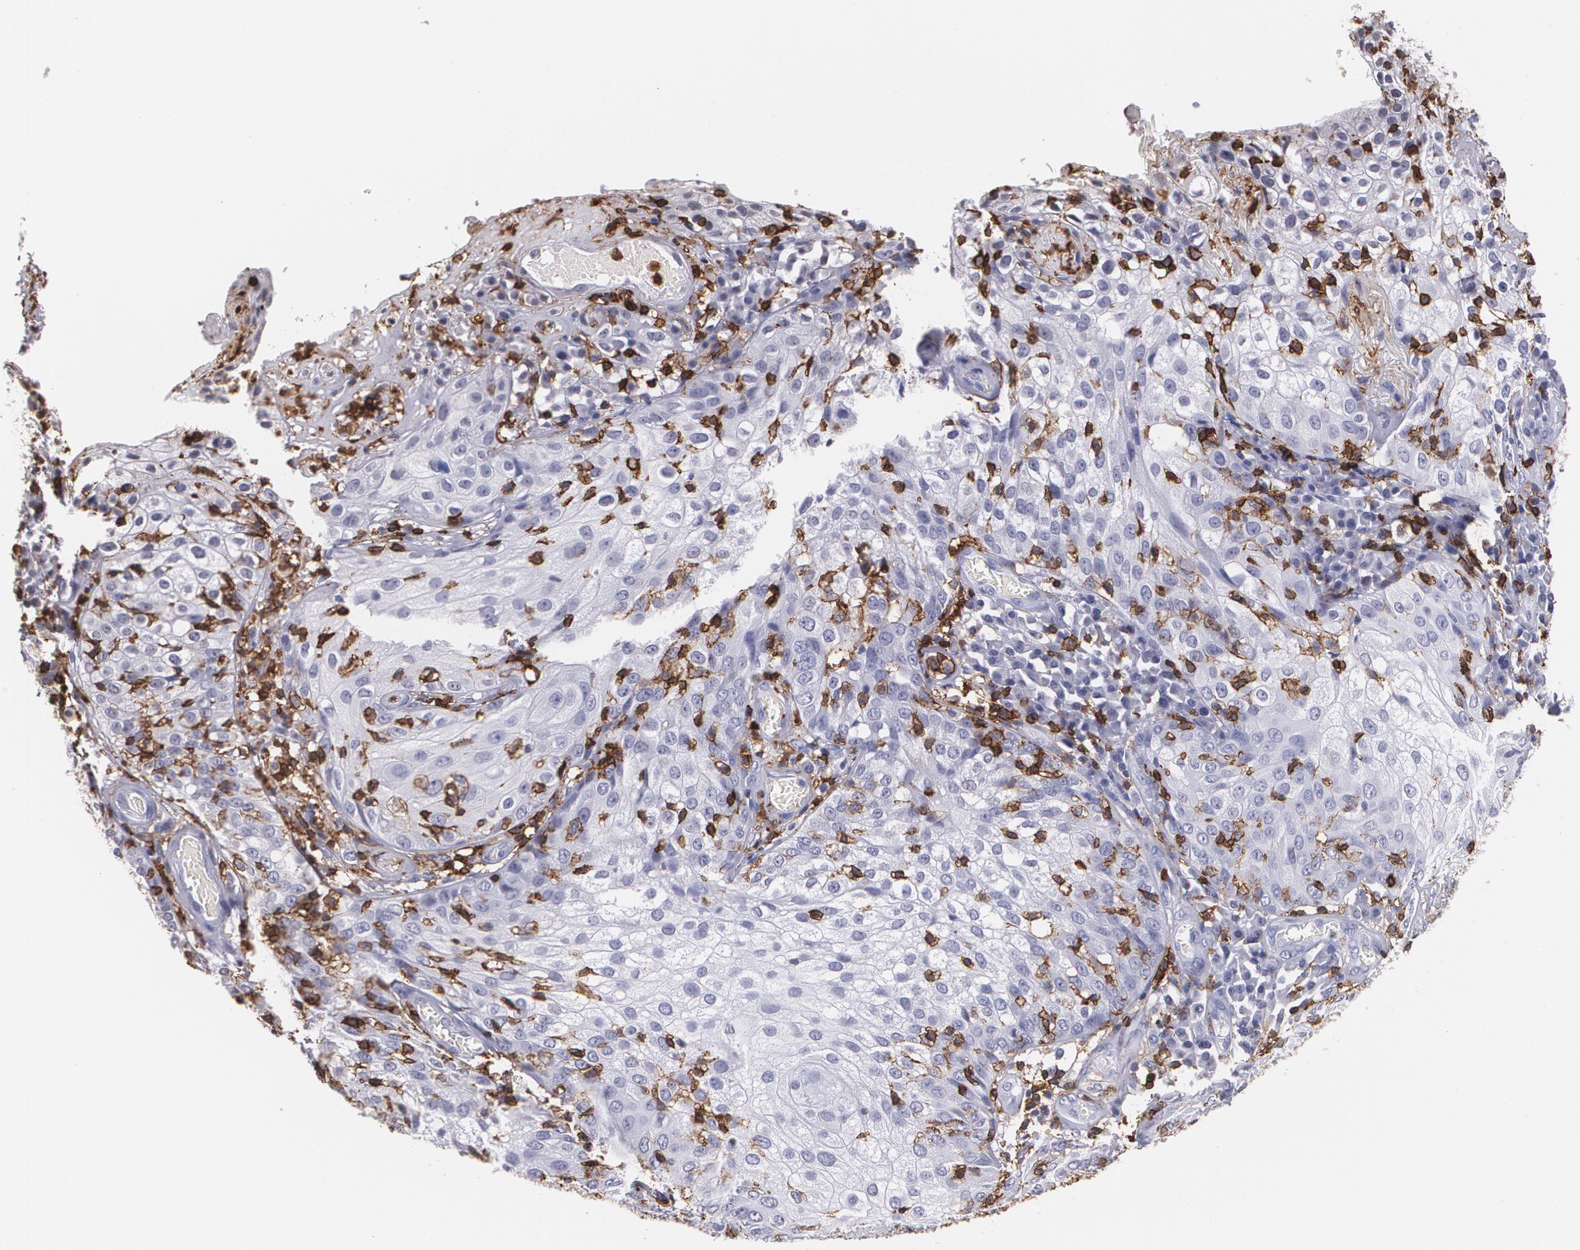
{"staining": {"intensity": "negative", "quantity": "none", "location": "none"}, "tissue": "skin cancer", "cell_type": "Tumor cells", "image_type": "cancer", "snomed": [{"axis": "morphology", "description": "Squamous cell carcinoma, NOS"}, {"axis": "topography", "description": "Skin"}], "caption": "Skin squamous cell carcinoma was stained to show a protein in brown. There is no significant staining in tumor cells.", "gene": "PTPRC", "patient": {"sex": "male", "age": 65}}